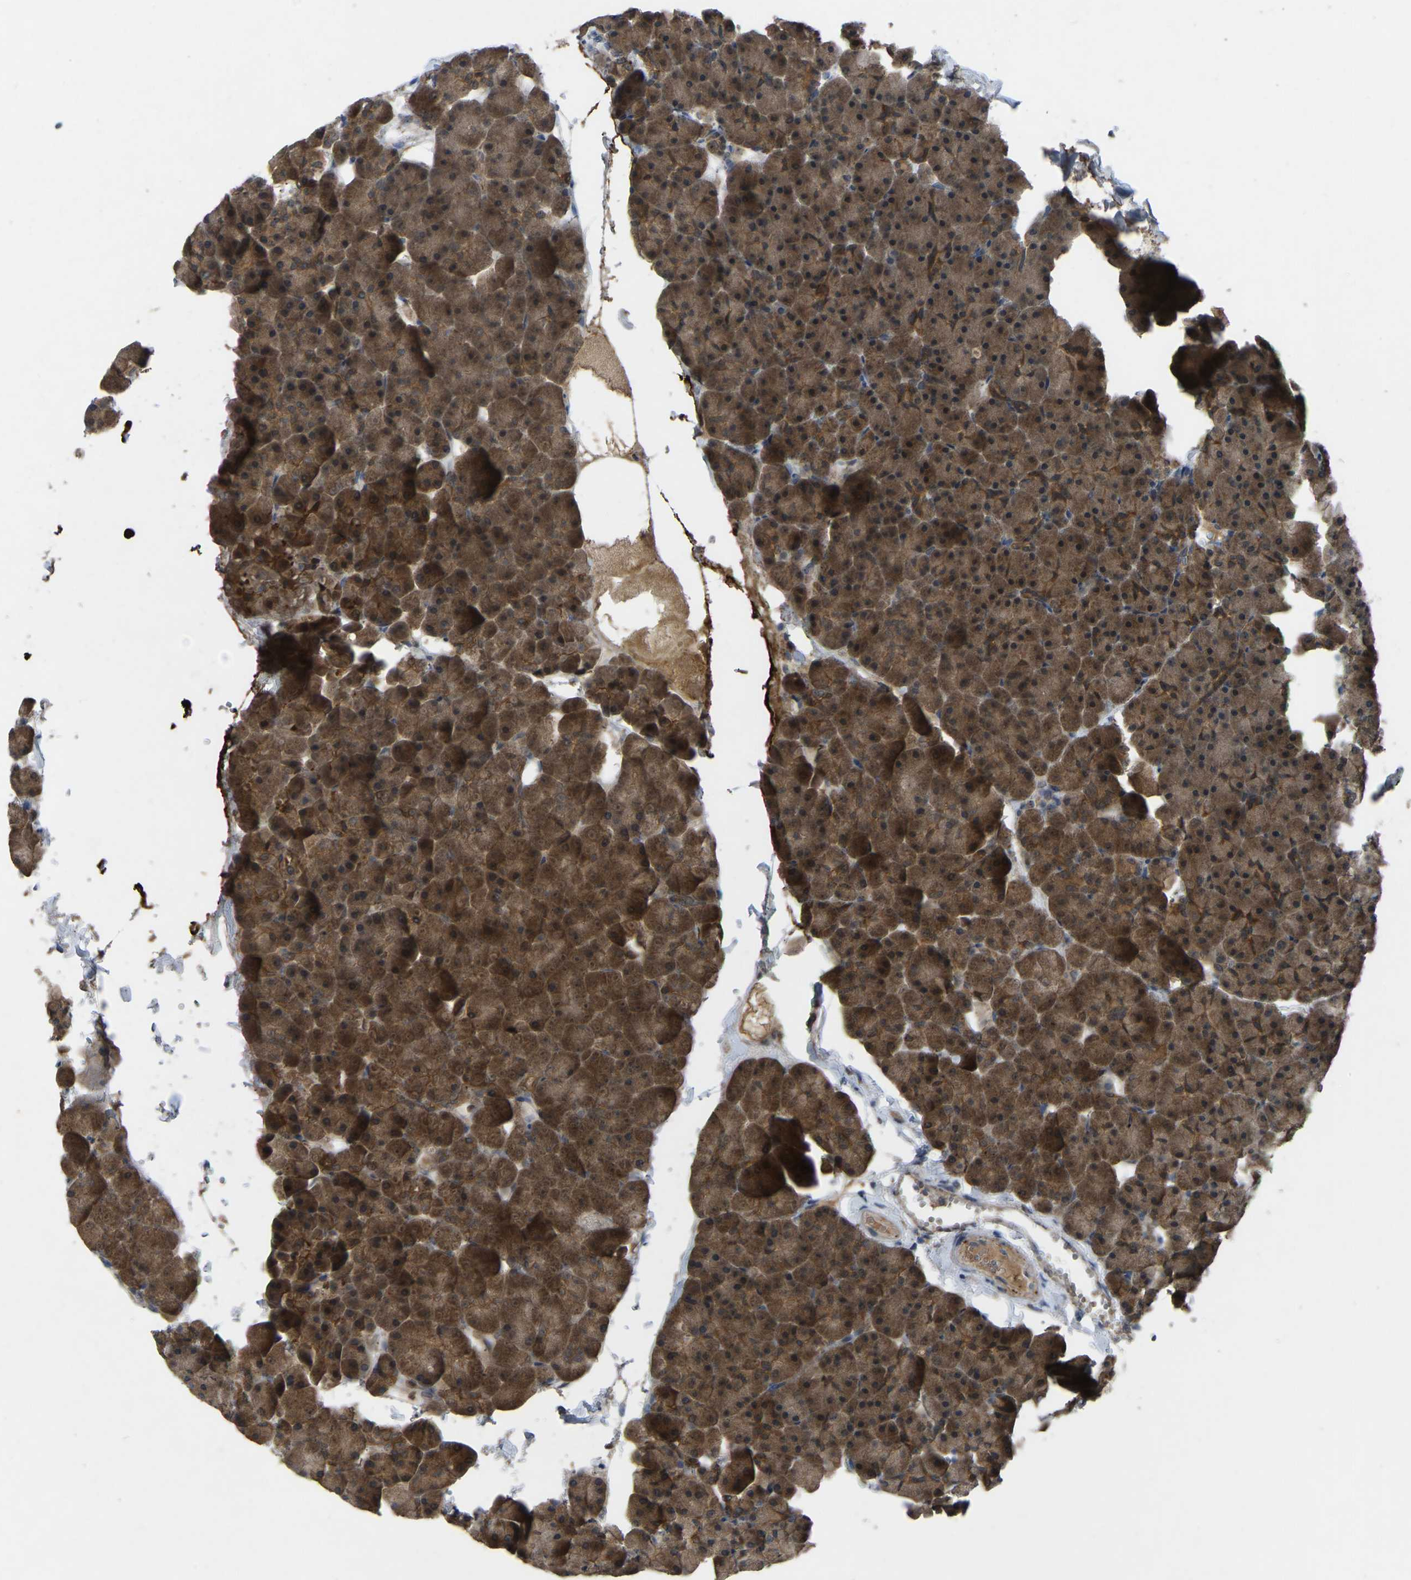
{"staining": {"intensity": "moderate", "quantity": ">75%", "location": "cytoplasmic/membranous"}, "tissue": "pancreas", "cell_type": "Exocrine glandular cells", "image_type": "normal", "snomed": [{"axis": "morphology", "description": "Normal tissue, NOS"}, {"axis": "topography", "description": "Pancreas"}], "caption": "Unremarkable pancreas displays moderate cytoplasmic/membranous positivity in approximately >75% of exocrine glandular cells, visualized by immunohistochemistry. (IHC, brightfield microscopy, high magnification).", "gene": "FHIT", "patient": {"sex": "male", "age": 35}}